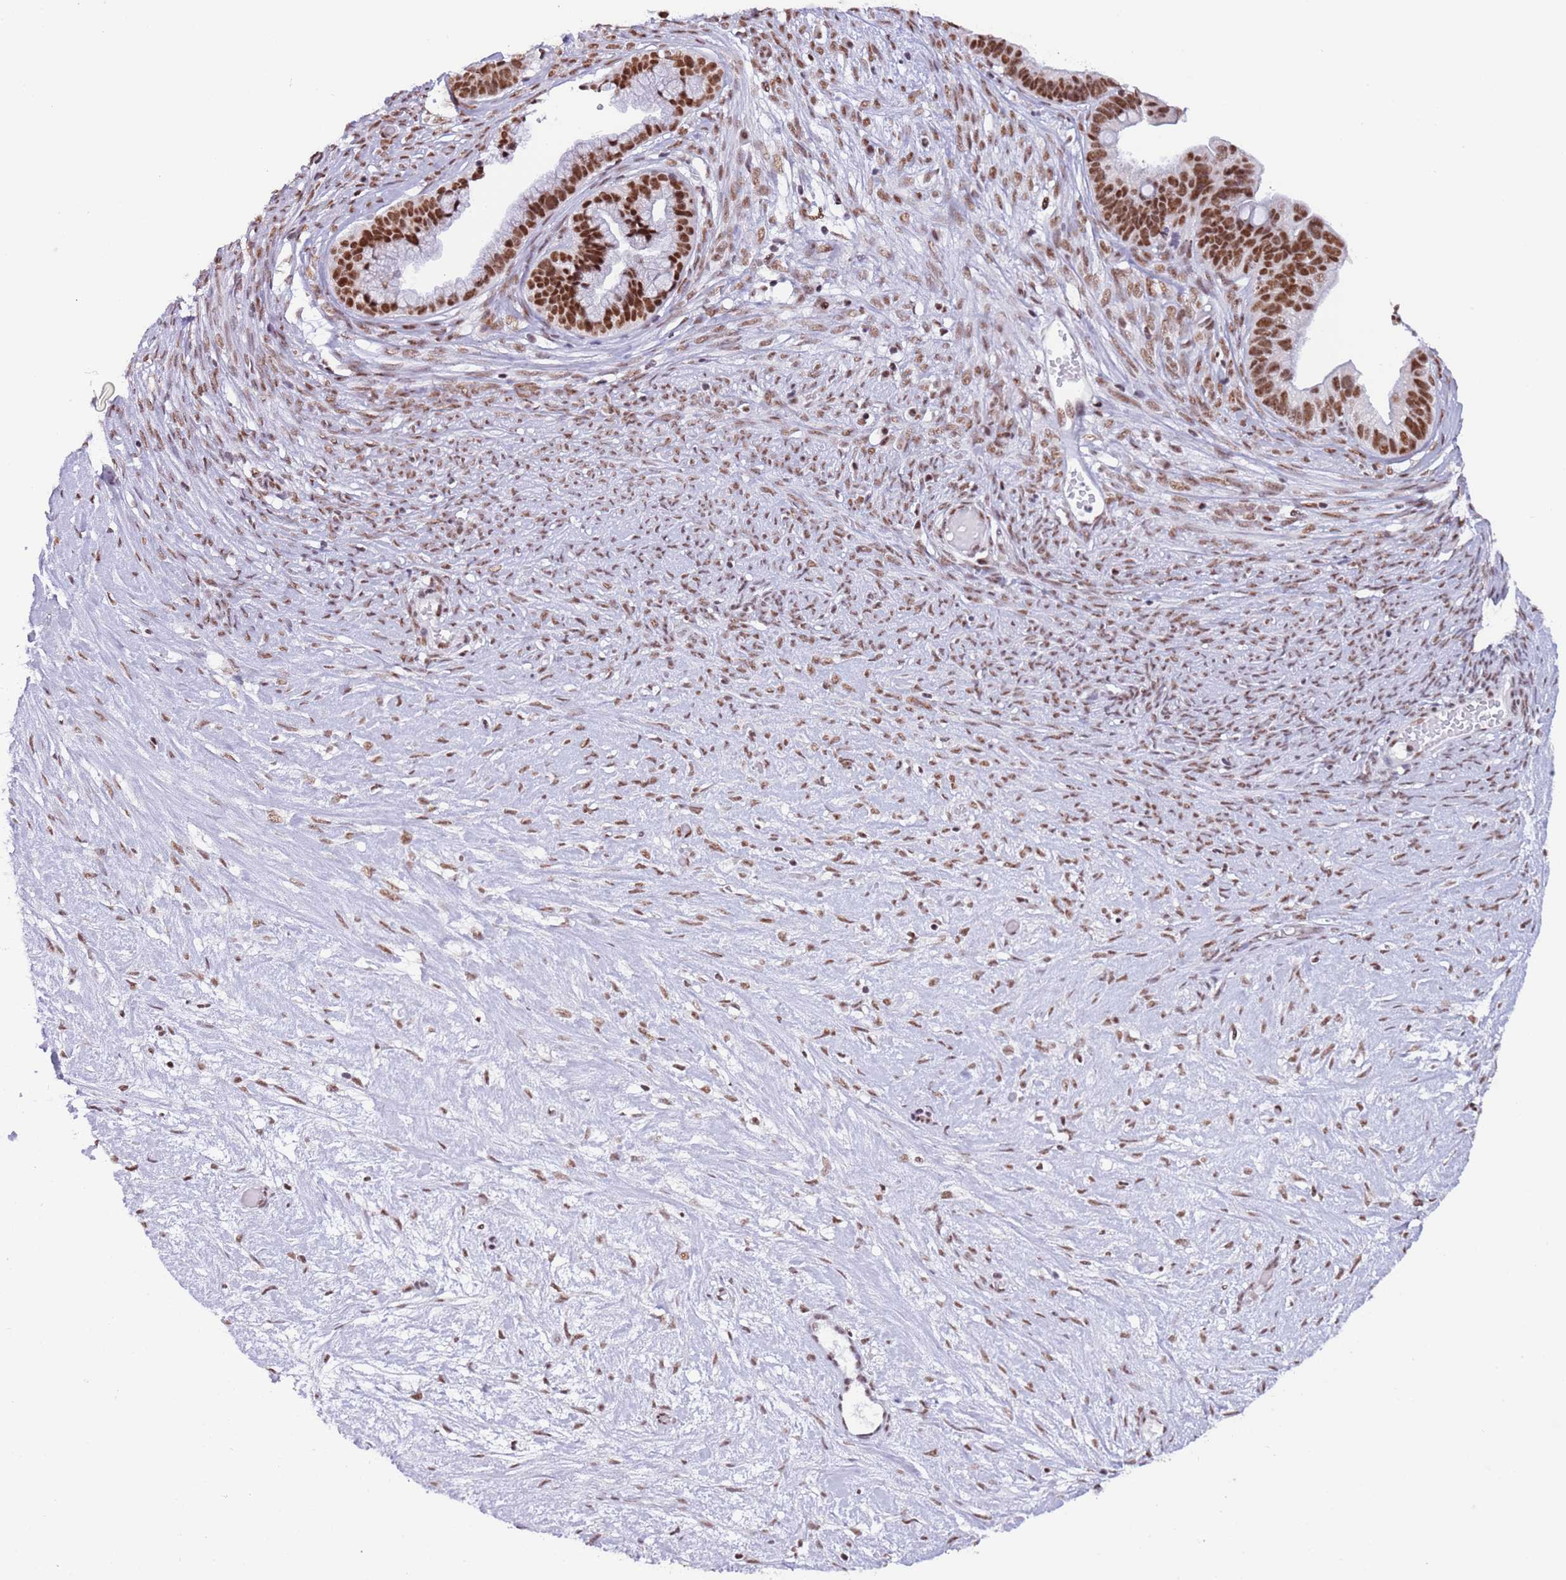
{"staining": {"intensity": "strong", "quantity": ">75%", "location": "nuclear"}, "tissue": "ovarian cancer", "cell_type": "Tumor cells", "image_type": "cancer", "snomed": [{"axis": "morphology", "description": "Cystadenocarcinoma, serous, NOS"}, {"axis": "topography", "description": "Ovary"}], "caption": "About >75% of tumor cells in ovarian cancer (serous cystadenocarcinoma) exhibit strong nuclear protein staining as visualized by brown immunohistochemical staining.", "gene": "SF3A2", "patient": {"sex": "female", "age": 56}}